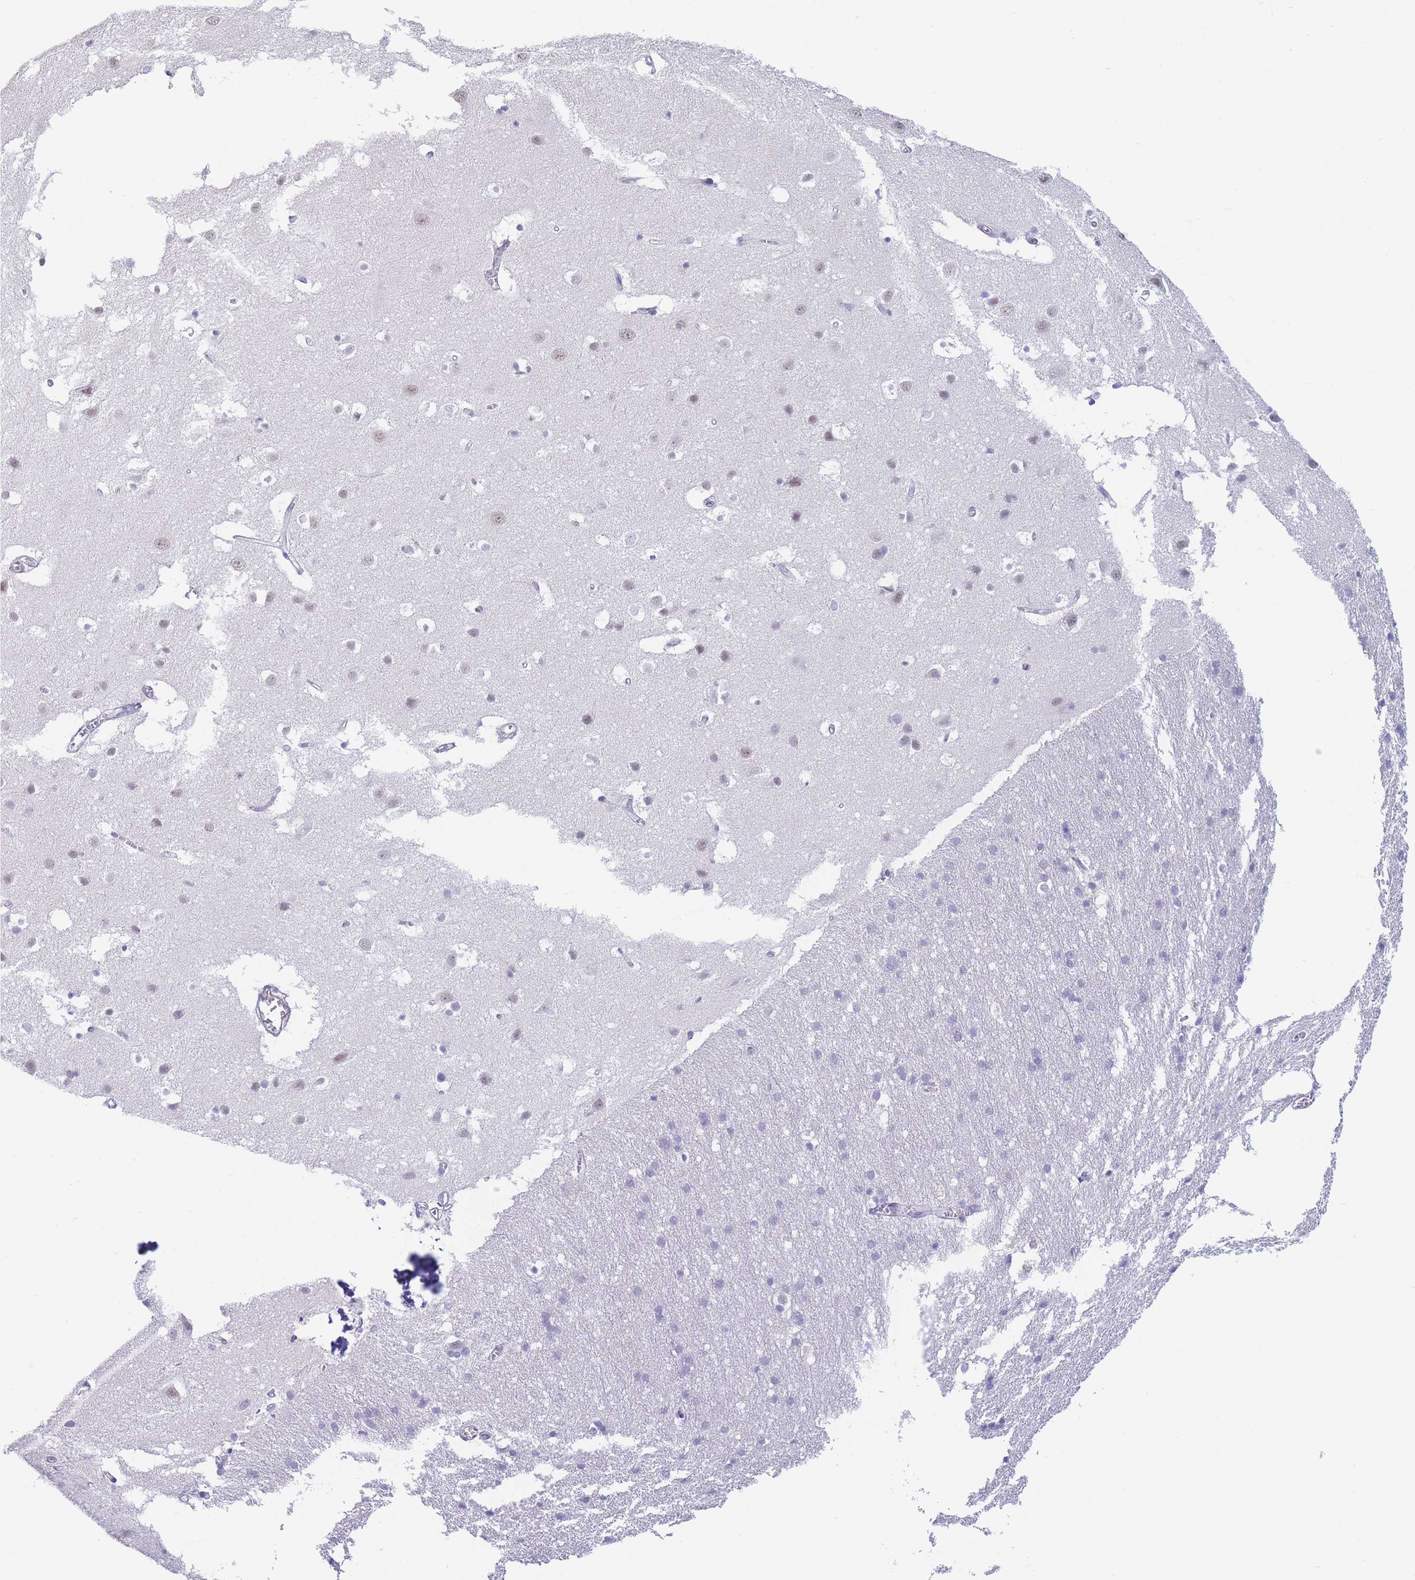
{"staining": {"intensity": "negative", "quantity": "none", "location": "none"}, "tissue": "cerebral cortex", "cell_type": "Endothelial cells", "image_type": "normal", "snomed": [{"axis": "morphology", "description": "Normal tissue, NOS"}, {"axis": "topography", "description": "Cerebral cortex"}], "caption": "Endothelial cells show no significant protein positivity in unremarkable cerebral cortex. (DAB (3,3'-diaminobenzidine) immunohistochemistry visualized using brightfield microscopy, high magnification).", "gene": "ASAP3", "patient": {"sex": "male", "age": 54}}